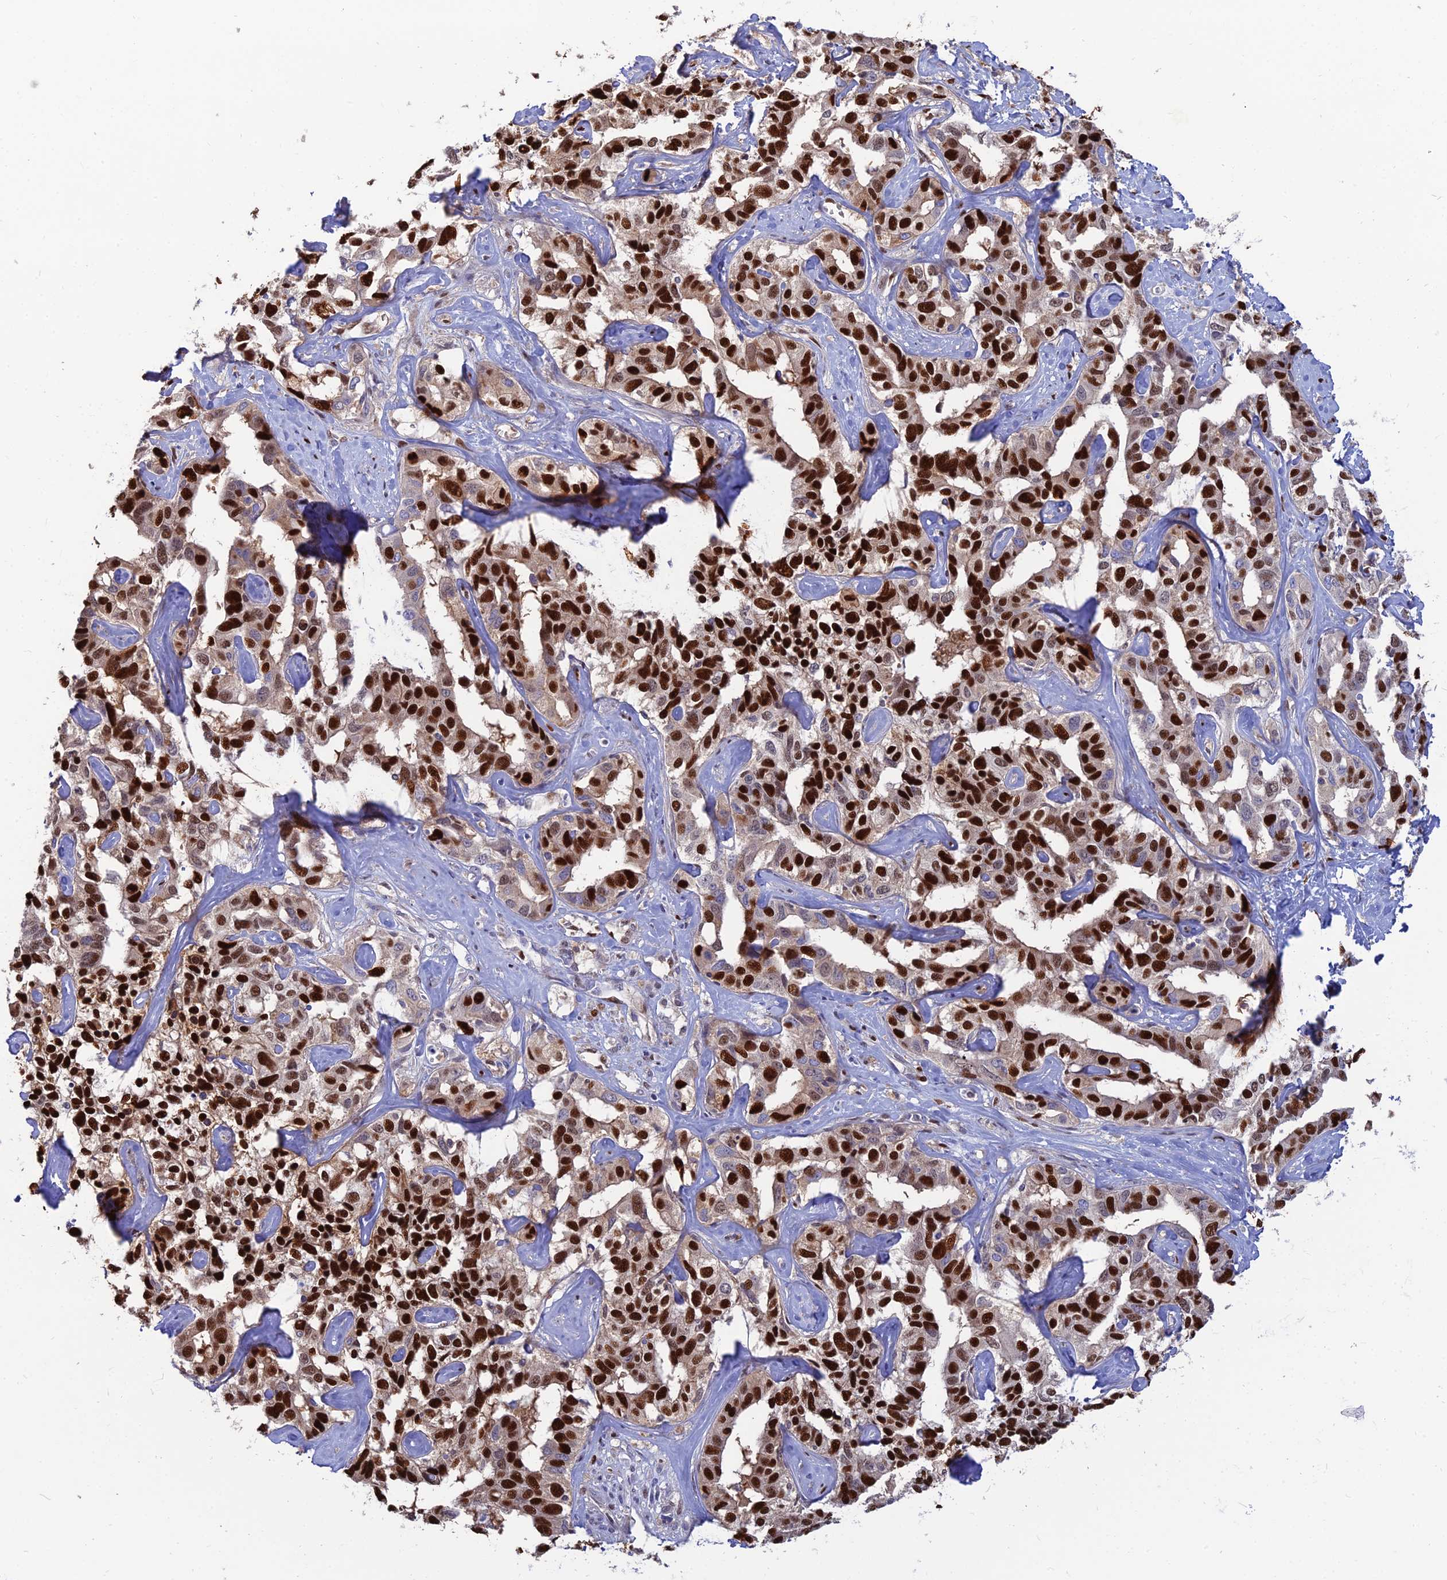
{"staining": {"intensity": "strong", "quantity": ">75%", "location": "nuclear"}, "tissue": "liver cancer", "cell_type": "Tumor cells", "image_type": "cancer", "snomed": [{"axis": "morphology", "description": "Cholangiocarcinoma"}, {"axis": "topography", "description": "Liver"}], "caption": "High-power microscopy captured an immunohistochemistry histopathology image of liver cancer, revealing strong nuclear expression in about >75% of tumor cells. Using DAB (brown) and hematoxylin (blue) stains, captured at high magnification using brightfield microscopy.", "gene": "DNPEP", "patient": {"sex": "male", "age": 59}}